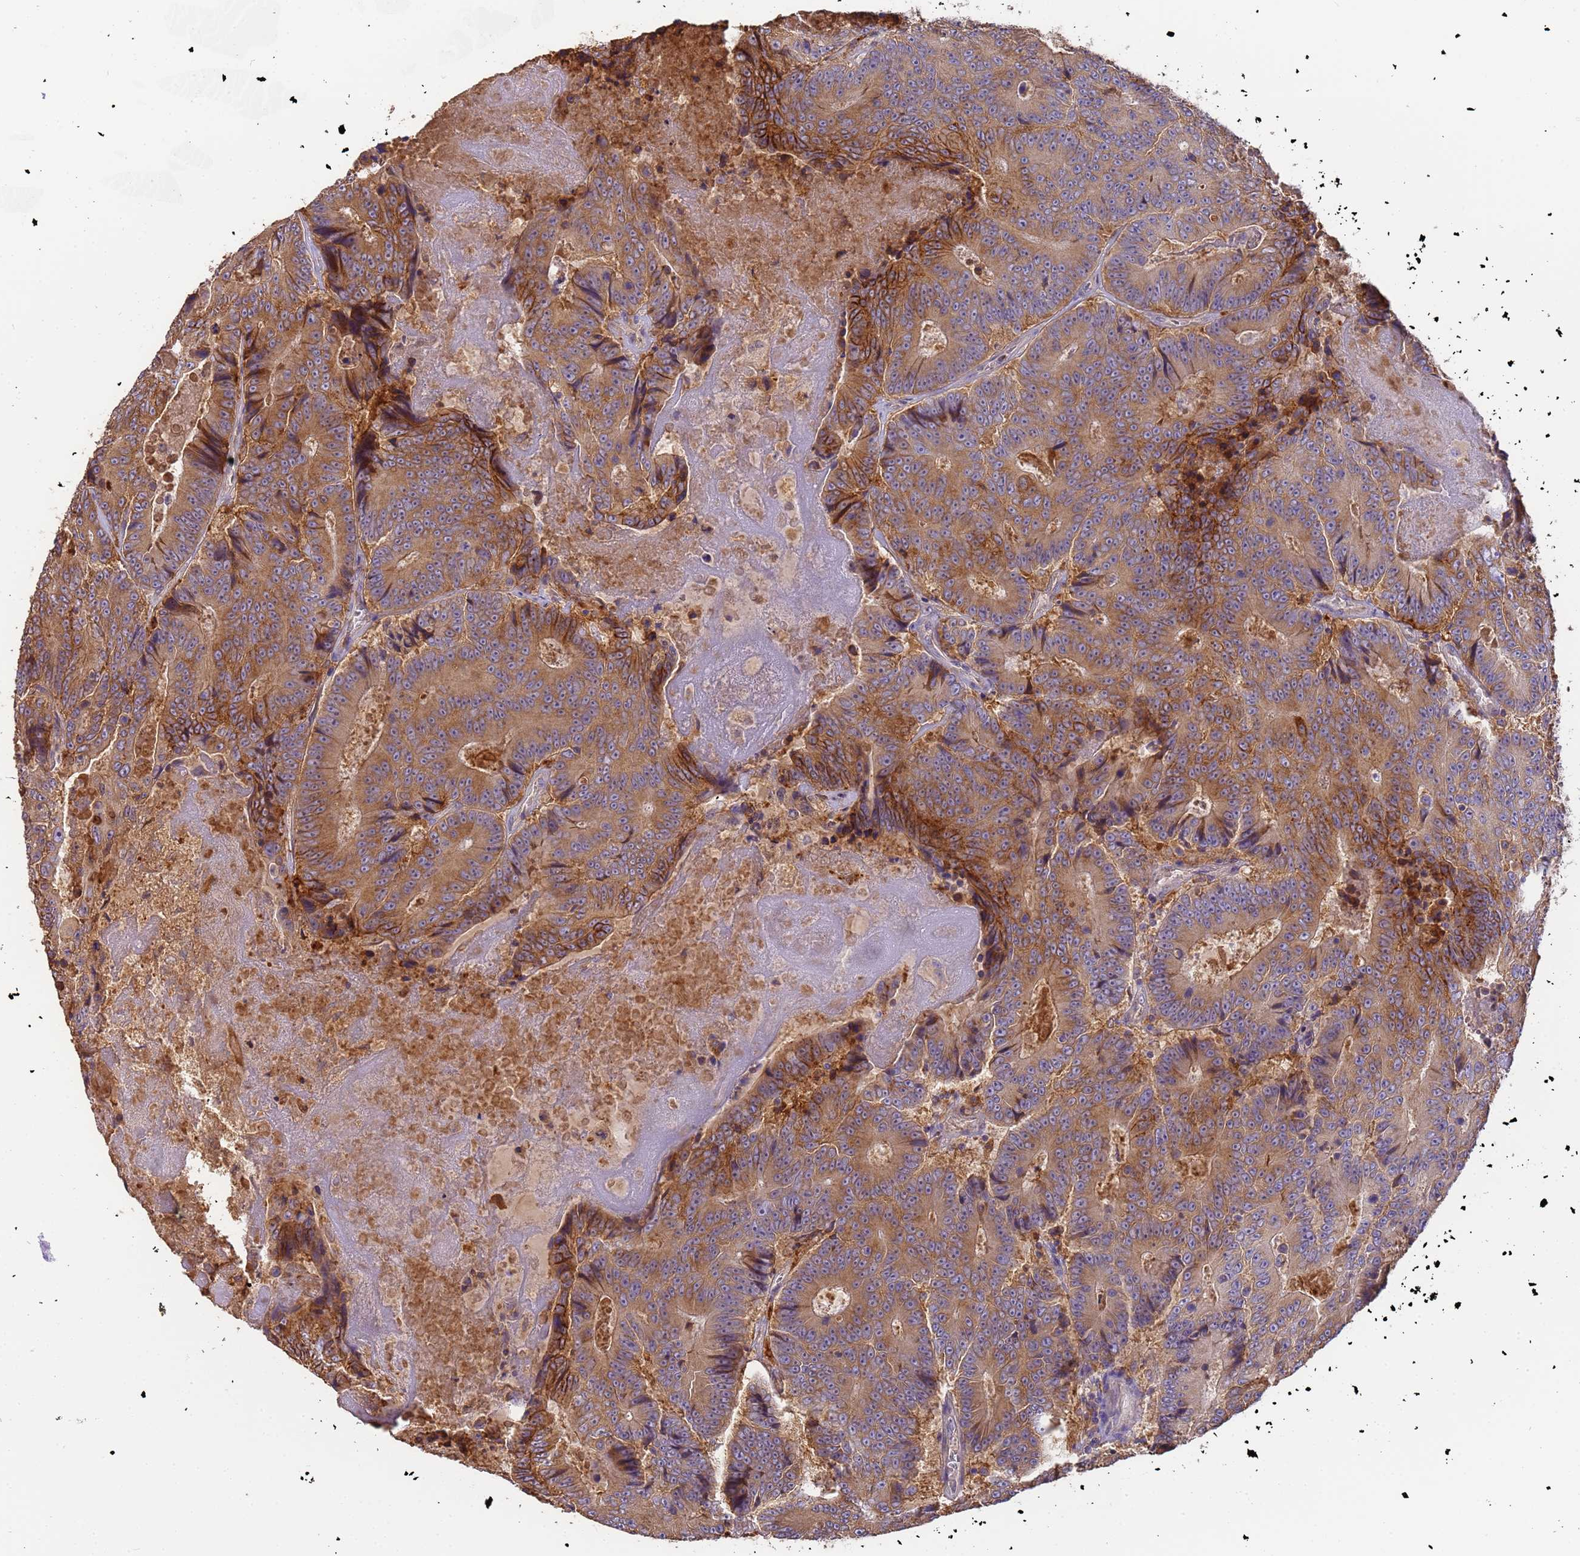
{"staining": {"intensity": "strong", "quantity": "25%-75%", "location": "cytoplasmic/membranous"}, "tissue": "colorectal cancer", "cell_type": "Tumor cells", "image_type": "cancer", "snomed": [{"axis": "morphology", "description": "Adenocarcinoma, NOS"}, {"axis": "topography", "description": "Colon"}], "caption": "Protein staining reveals strong cytoplasmic/membranous staining in approximately 25%-75% of tumor cells in colorectal cancer (adenocarcinoma). Nuclei are stained in blue.", "gene": "M6PR", "patient": {"sex": "male", "age": 83}}